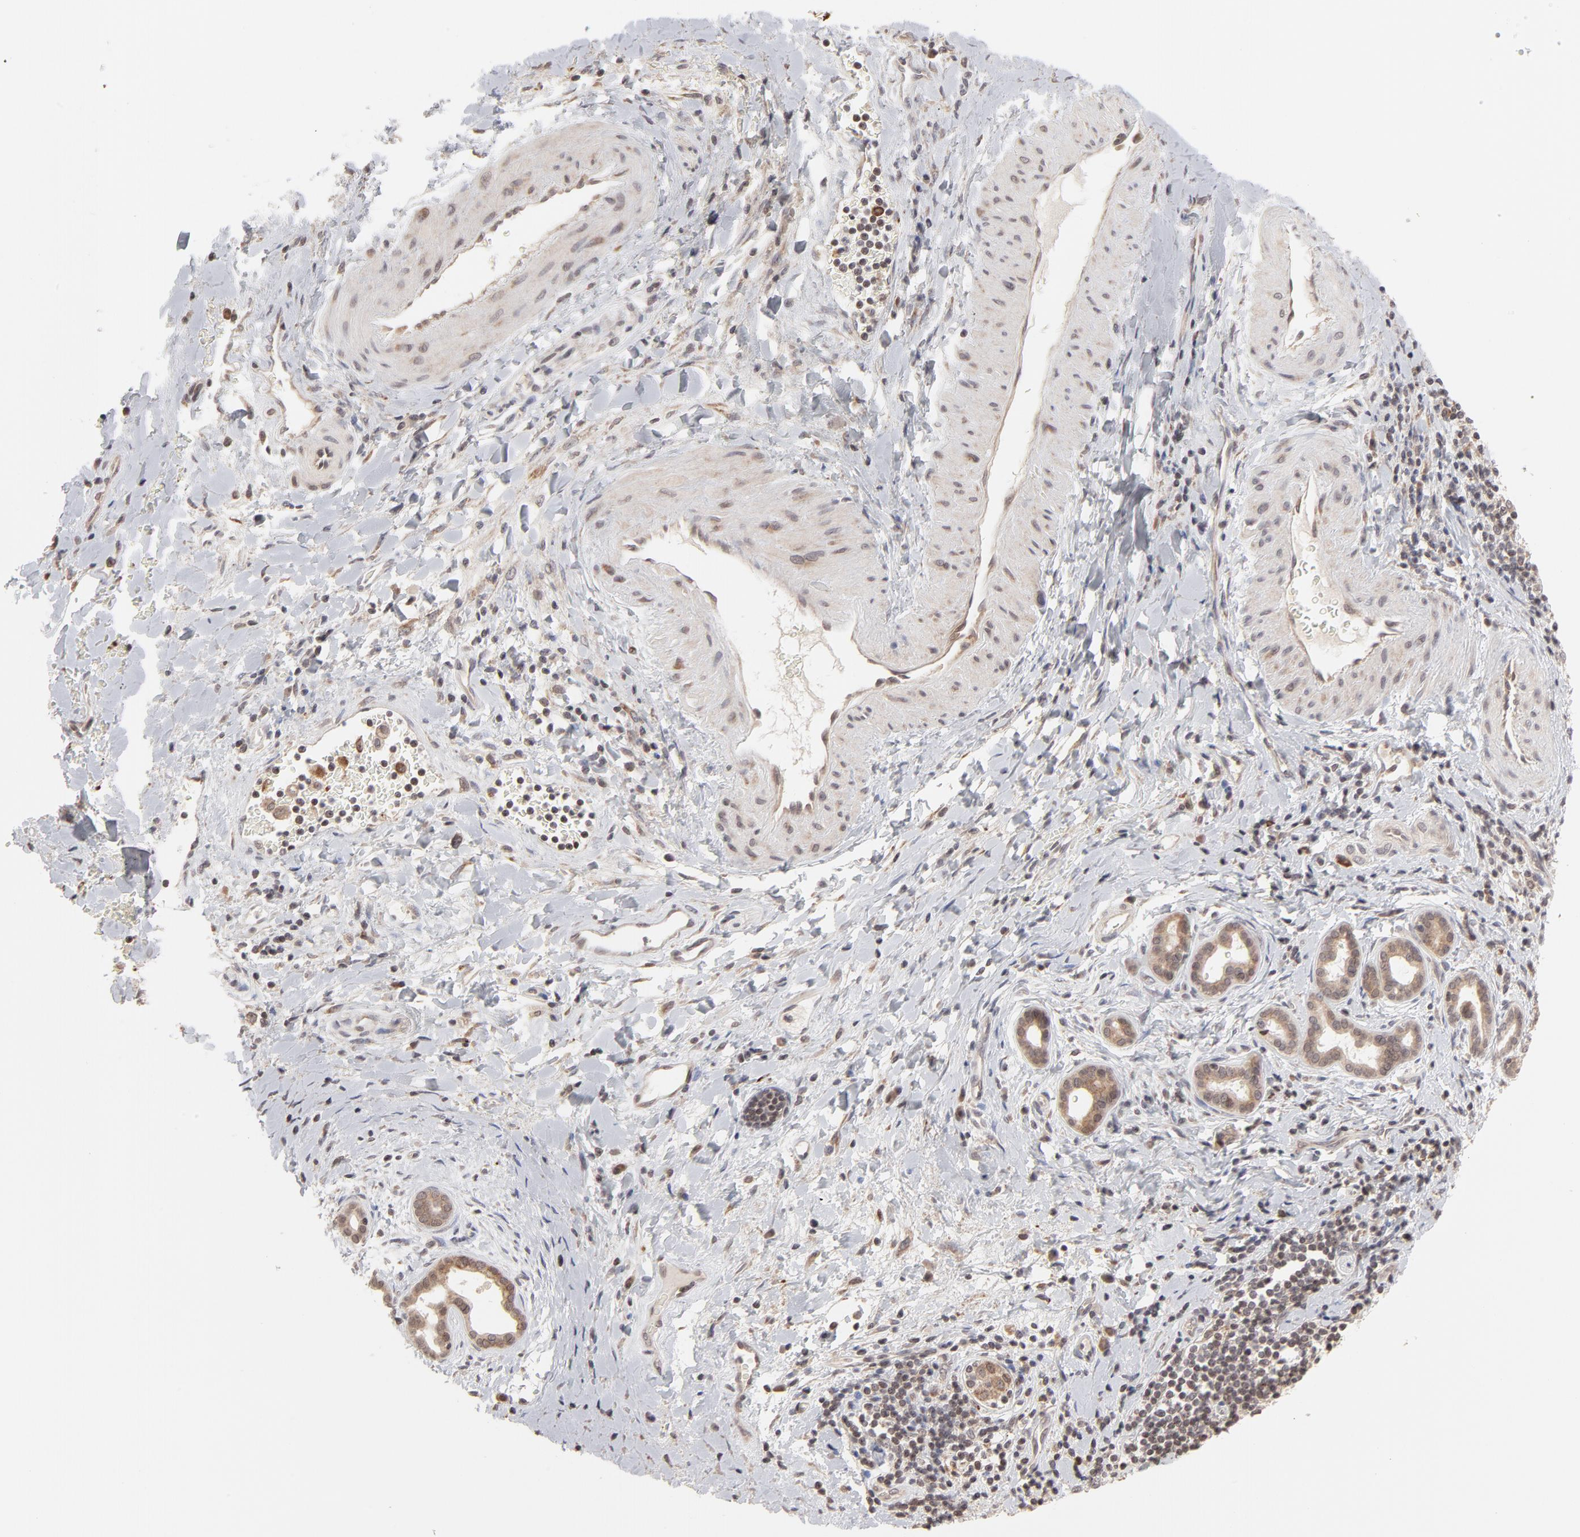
{"staining": {"intensity": "moderate", "quantity": ">75%", "location": "cytoplasmic/membranous"}, "tissue": "liver cancer", "cell_type": "Tumor cells", "image_type": "cancer", "snomed": [{"axis": "morphology", "description": "Cholangiocarcinoma"}, {"axis": "topography", "description": "Liver"}], "caption": "Liver cancer (cholangiocarcinoma) stained for a protein (brown) shows moderate cytoplasmic/membranous positive staining in approximately >75% of tumor cells.", "gene": "ARIH1", "patient": {"sex": "male", "age": 57}}